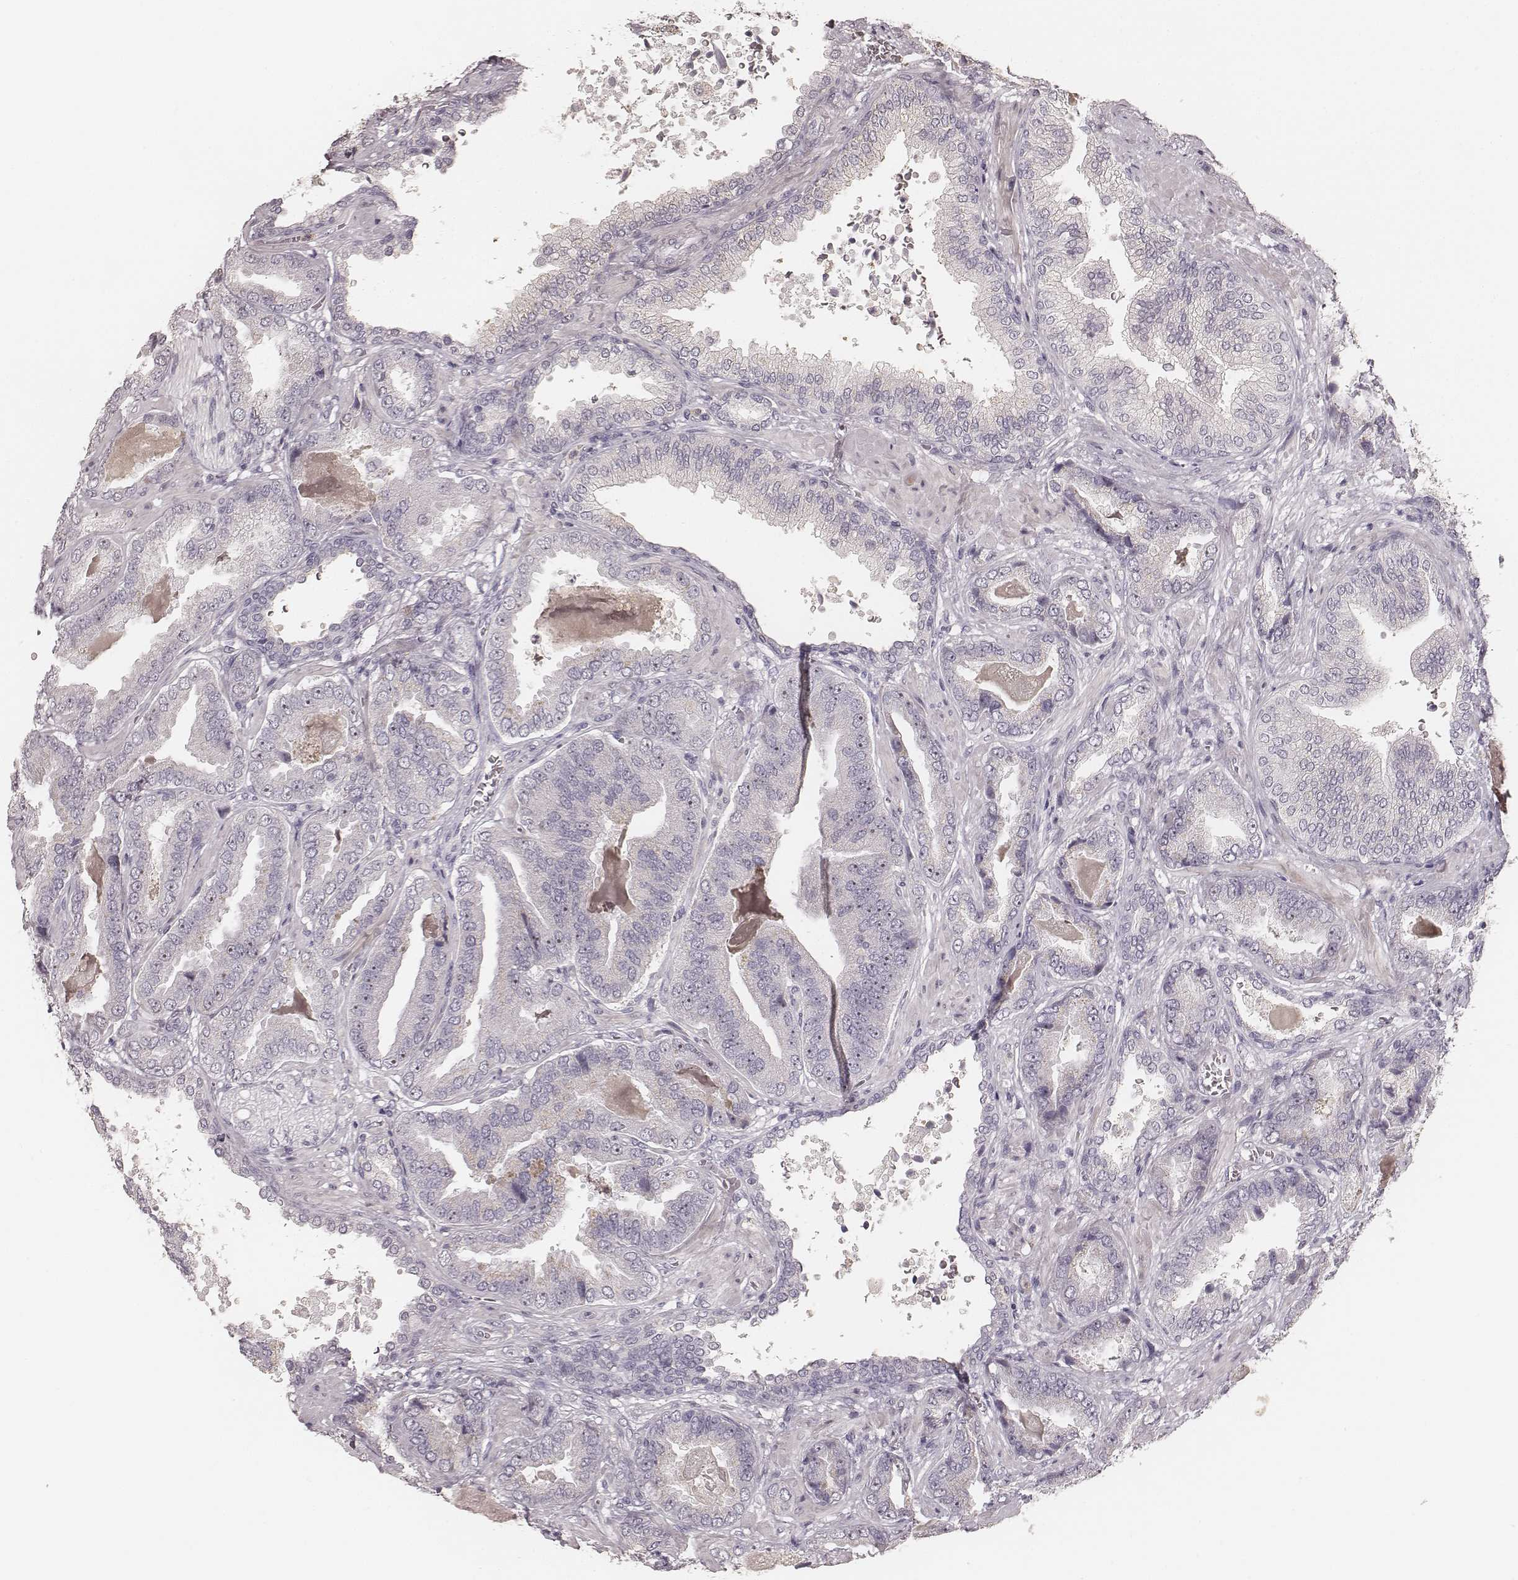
{"staining": {"intensity": "negative", "quantity": "none", "location": "none"}, "tissue": "prostate cancer", "cell_type": "Tumor cells", "image_type": "cancer", "snomed": [{"axis": "morphology", "description": "Adenocarcinoma, NOS"}, {"axis": "topography", "description": "Prostate"}], "caption": "DAB (3,3'-diaminobenzidine) immunohistochemical staining of adenocarcinoma (prostate) displays no significant positivity in tumor cells.", "gene": "MADCAM1", "patient": {"sex": "male", "age": 64}}